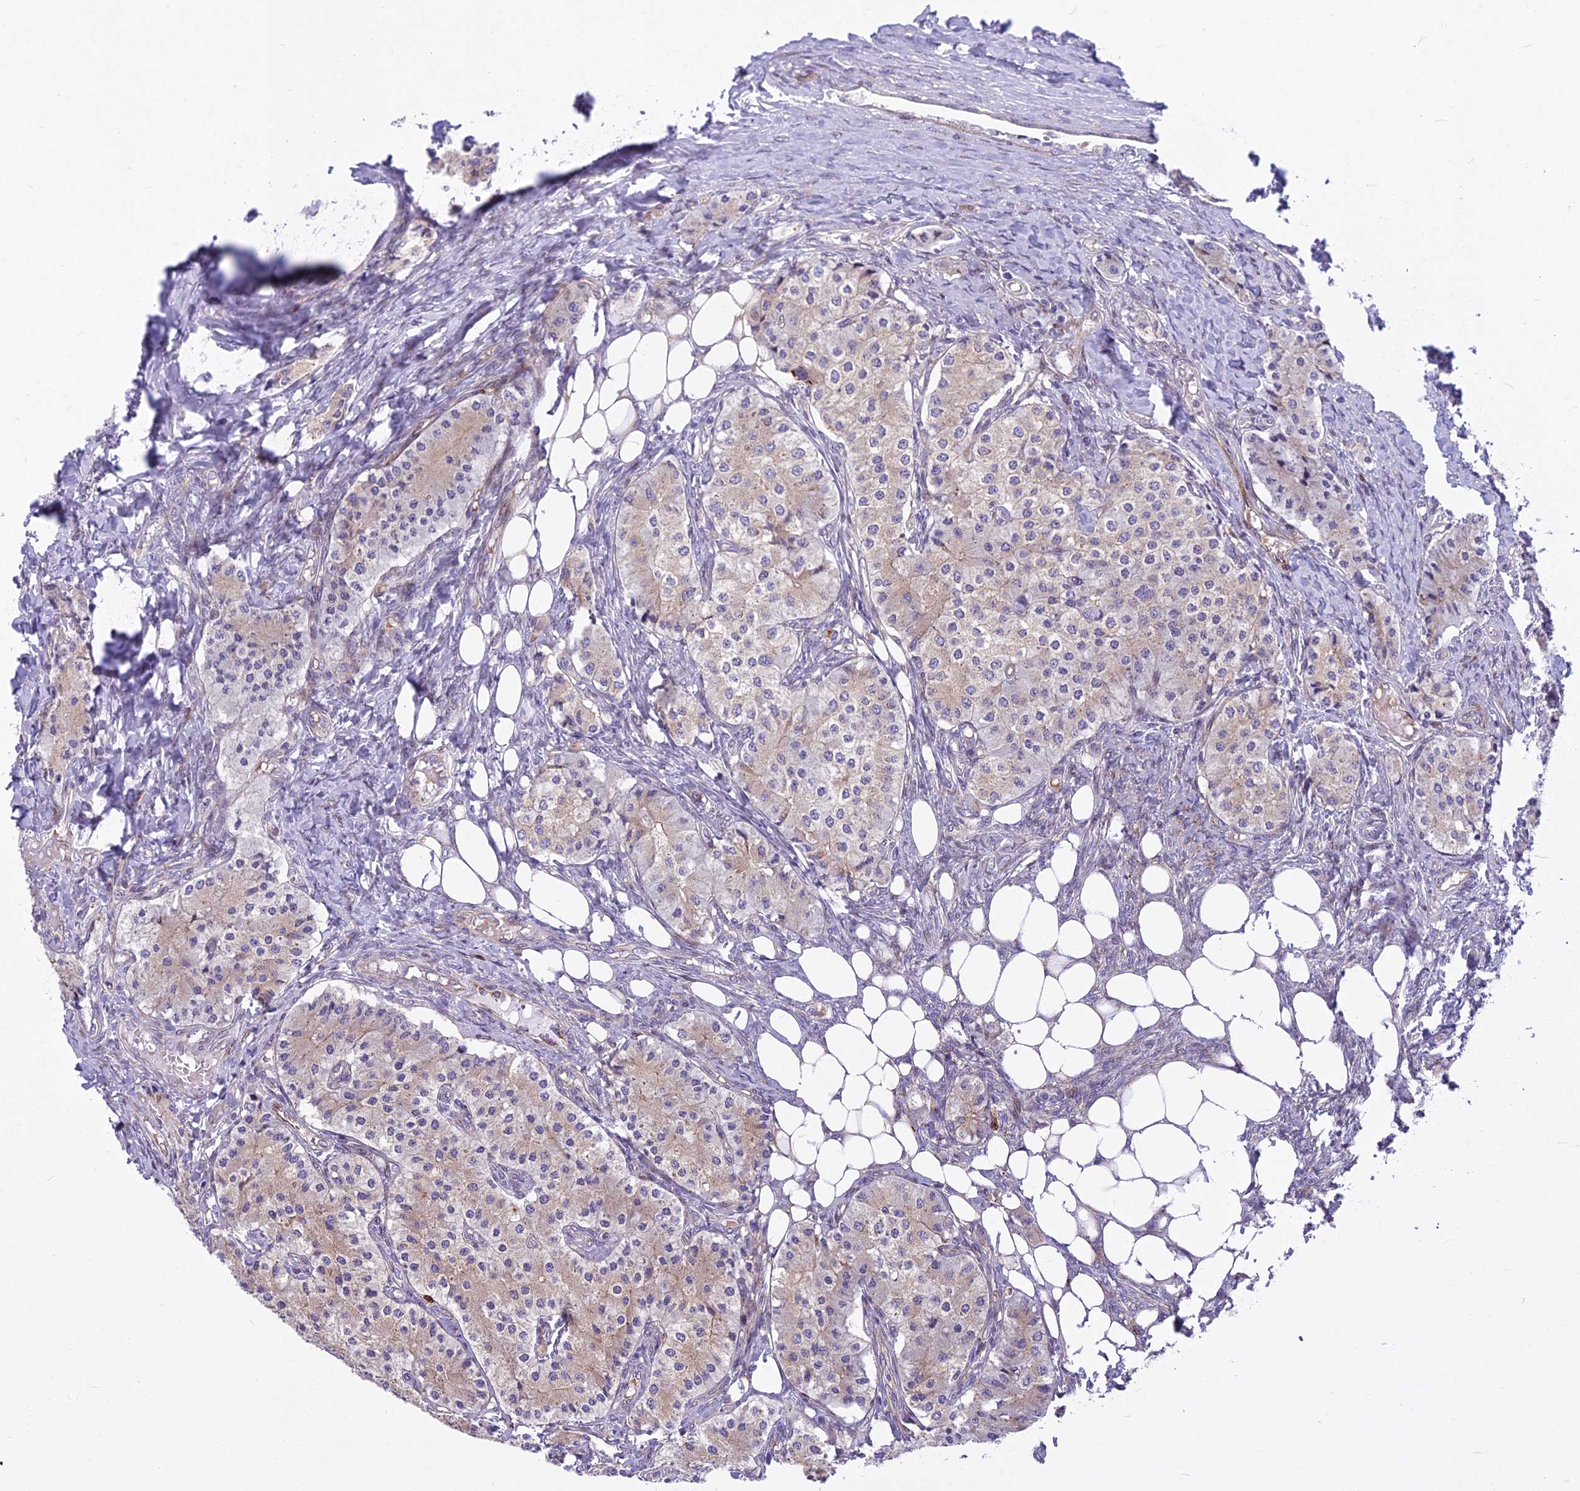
{"staining": {"intensity": "weak", "quantity": "25%-75%", "location": "cytoplasmic/membranous"}, "tissue": "carcinoid", "cell_type": "Tumor cells", "image_type": "cancer", "snomed": [{"axis": "morphology", "description": "Carcinoid, malignant, NOS"}, {"axis": "topography", "description": "Colon"}], "caption": "Brown immunohistochemical staining in human carcinoid (malignant) reveals weak cytoplasmic/membranous positivity in approximately 25%-75% of tumor cells.", "gene": "PCDHB14", "patient": {"sex": "female", "age": 52}}